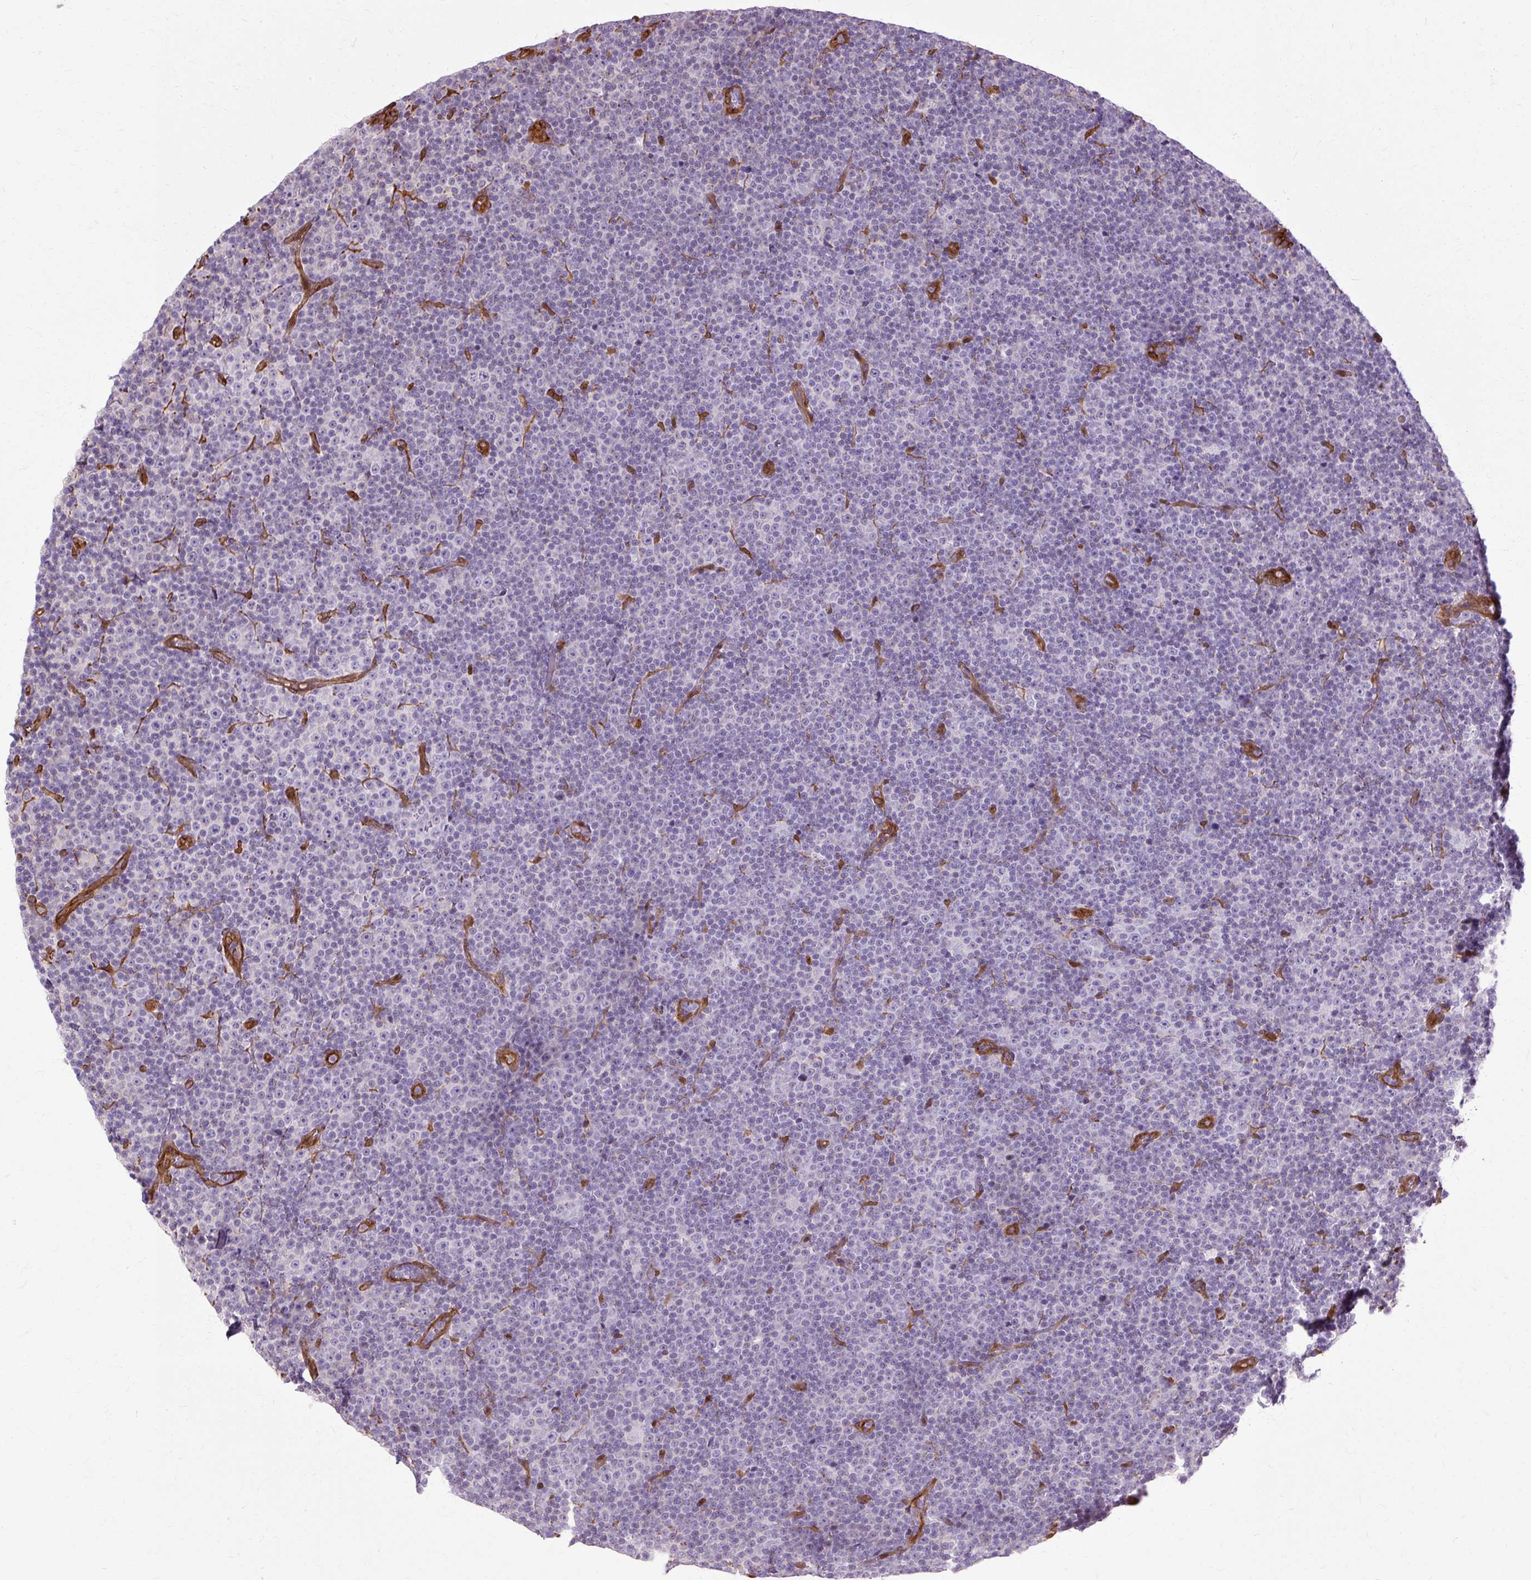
{"staining": {"intensity": "negative", "quantity": "none", "location": "none"}, "tissue": "lymphoma", "cell_type": "Tumor cells", "image_type": "cancer", "snomed": [{"axis": "morphology", "description": "Malignant lymphoma, non-Hodgkin's type, Low grade"}, {"axis": "topography", "description": "Lymph node"}], "caption": "Lymphoma was stained to show a protein in brown. There is no significant staining in tumor cells.", "gene": "CNN3", "patient": {"sex": "female", "age": 67}}